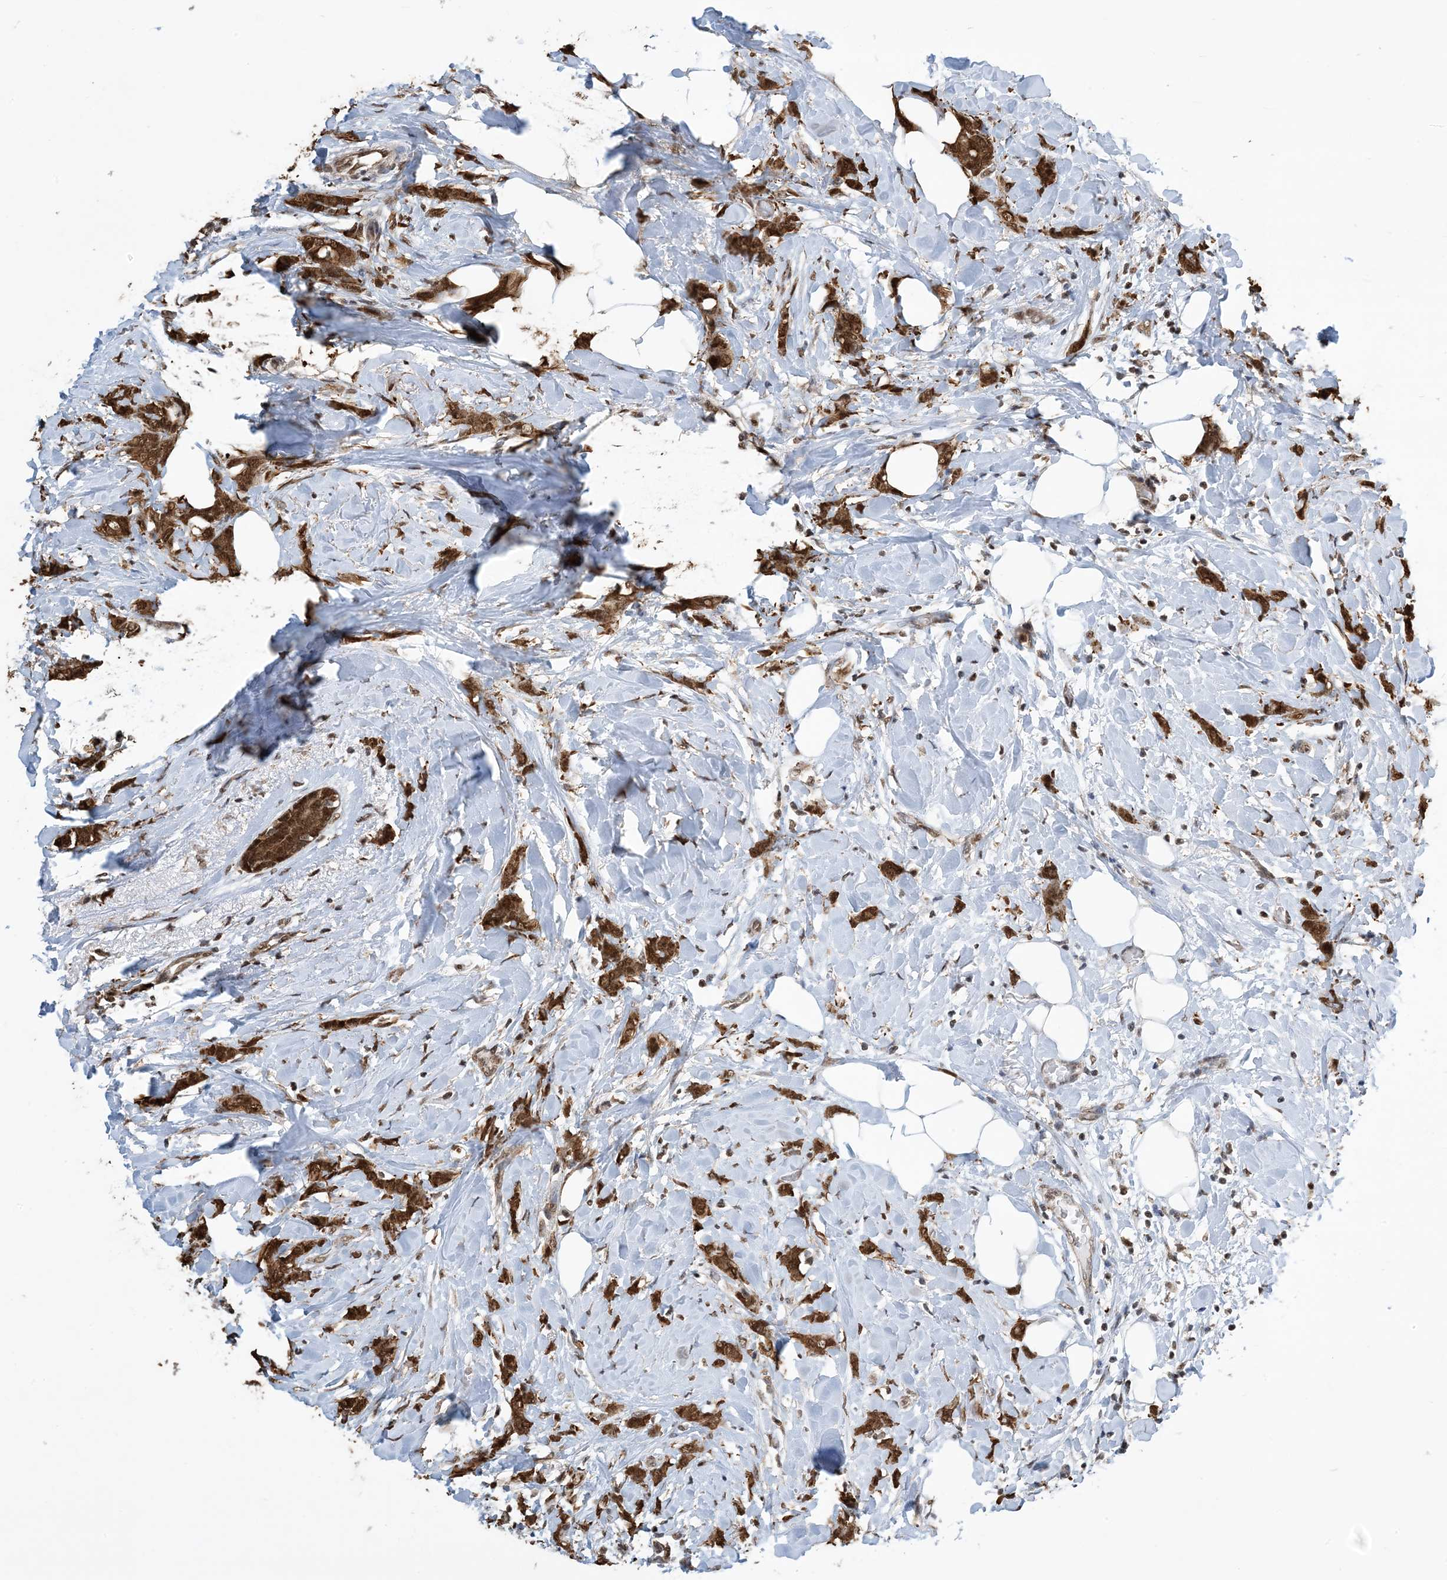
{"staining": {"intensity": "moderate", "quantity": ">75%", "location": "cytoplasmic/membranous"}, "tissue": "breast cancer", "cell_type": "Tumor cells", "image_type": "cancer", "snomed": [{"axis": "morphology", "description": "Lobular carcinoma, in situ"}, {"axis": "morphology", "description": "Lobular carcinoma"}, {"axis": "topography", "description": "Breast"}], "caption": "High-power microscopy captured an immunohistochemistry (IHC) histopathology image of breast cancer, revealing moderate cytoplasmic/membranous staining in approximately >75% of tumor cells. Immunohistochemistry (ihc) stains the protein in brown and the nuclei are stained blue.", "gene": "HSPA1A", "patient": {"sex": "female", "age": 41}}